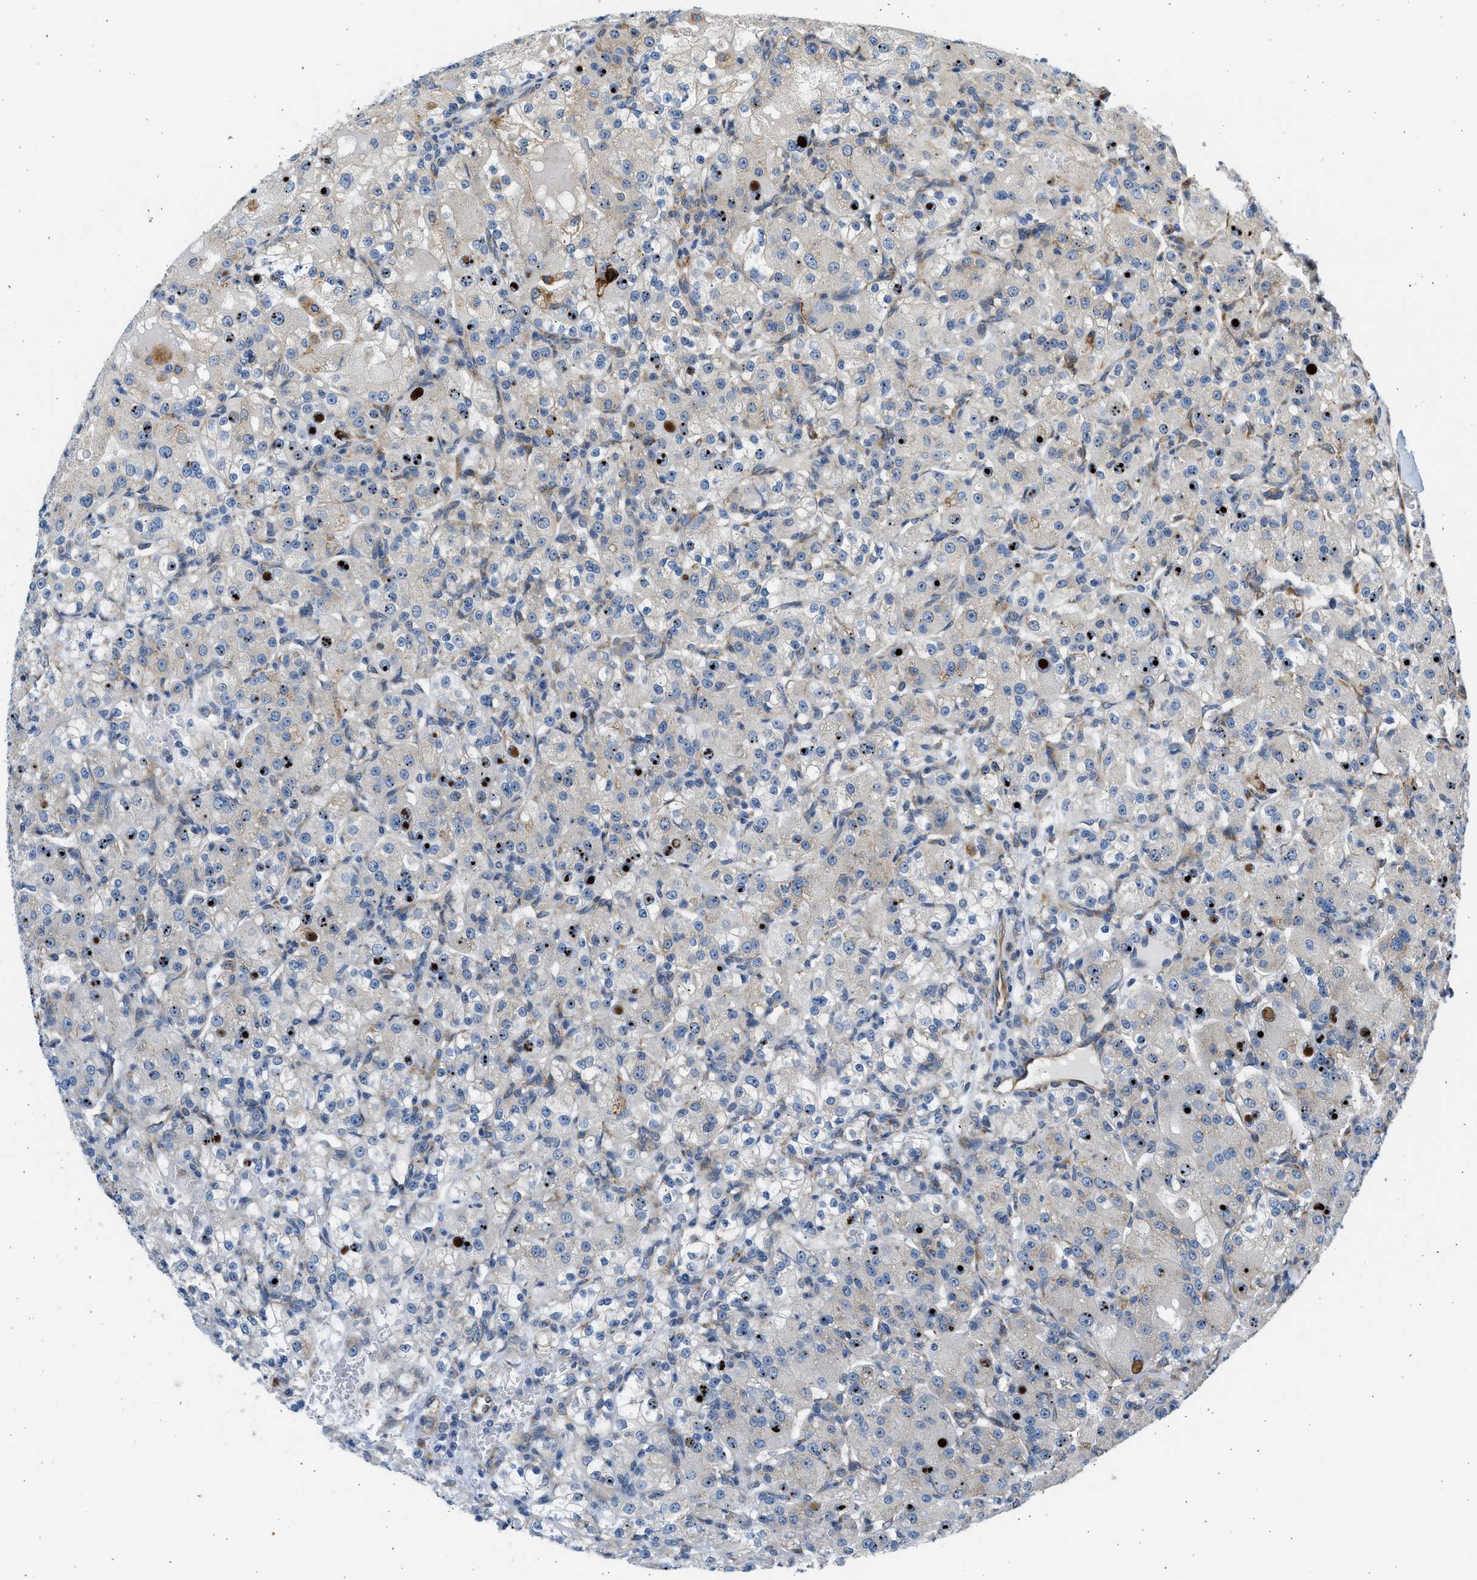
{"staining": {"intensity": "negative", "quantity": "none", "location": "none"}, "tissue": "renal cancer", "cell_type": "Tumor cells", "image_type": "cancer", "snomed": [{"axis": "morphology", "description": "Normal tissue, NOS"}, {"axis": "morphology", "description": "Adenocarcinoma, NOS"}, {"axis": "topography", "description": "Kidney"}], "caption": "Renal cancer was stained to show a protein in brown. There is no significant positivity in tumor cells.", "gene": "CNTN6", "patient": {"sex": "male", "age": 61}}